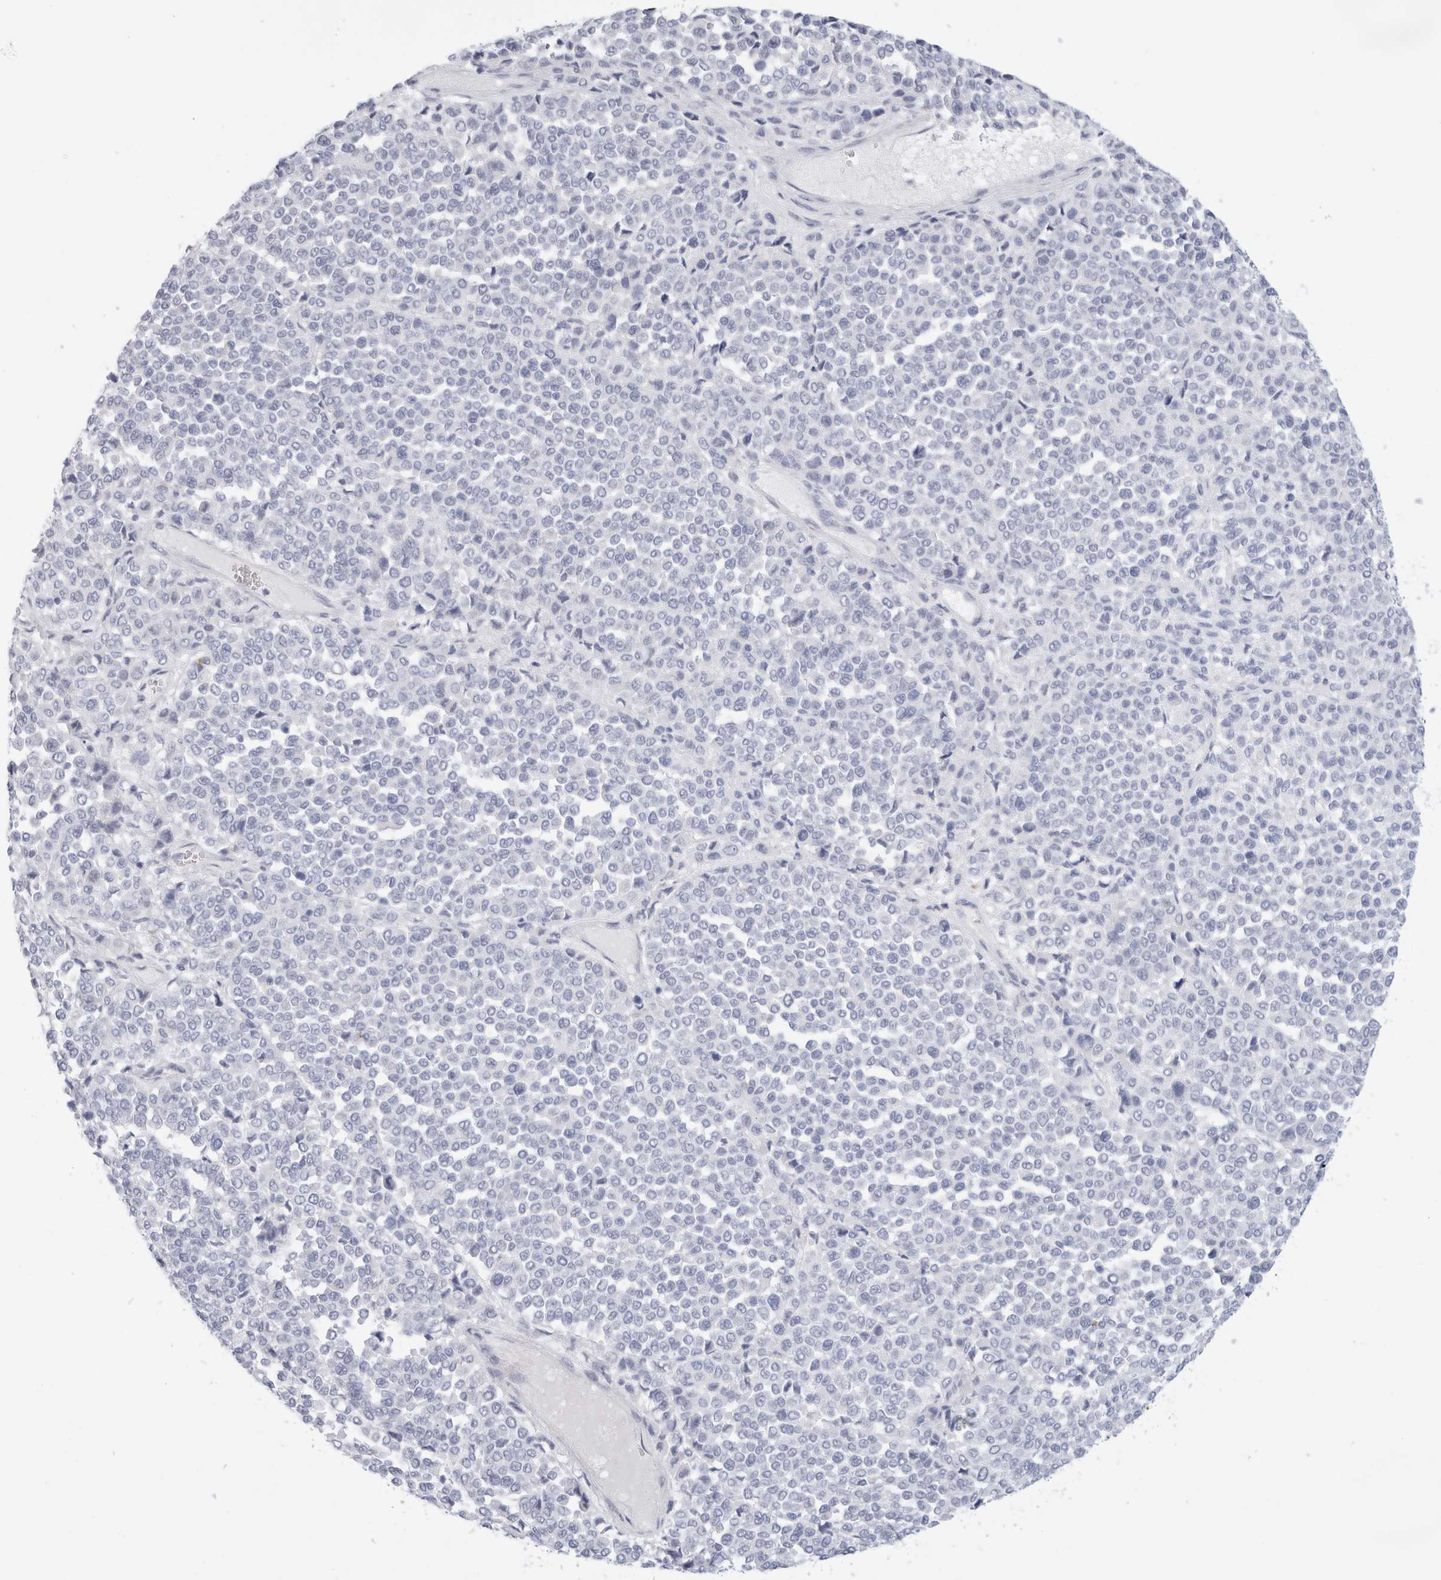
{"staining": {"intensity": "negative", "quantity": "none", "location": "none"}, "tissue": "melanoma", "cell_type": "Tumor cells", "image_type": "cancer", "snomed": [{"axis": "morphology", "description": "Malignant melanoma, Metastatic site"}, {"axis": "topography", "description": "Pancreas"}], "caption": "Immunohistochemistry photomicrograph of neoplastic tissue: melanoma stained with DAB reveals no significant protein staining in tumor cells.", "gene": "MUC15", "patient": {"sex": "female", "age": 30}}